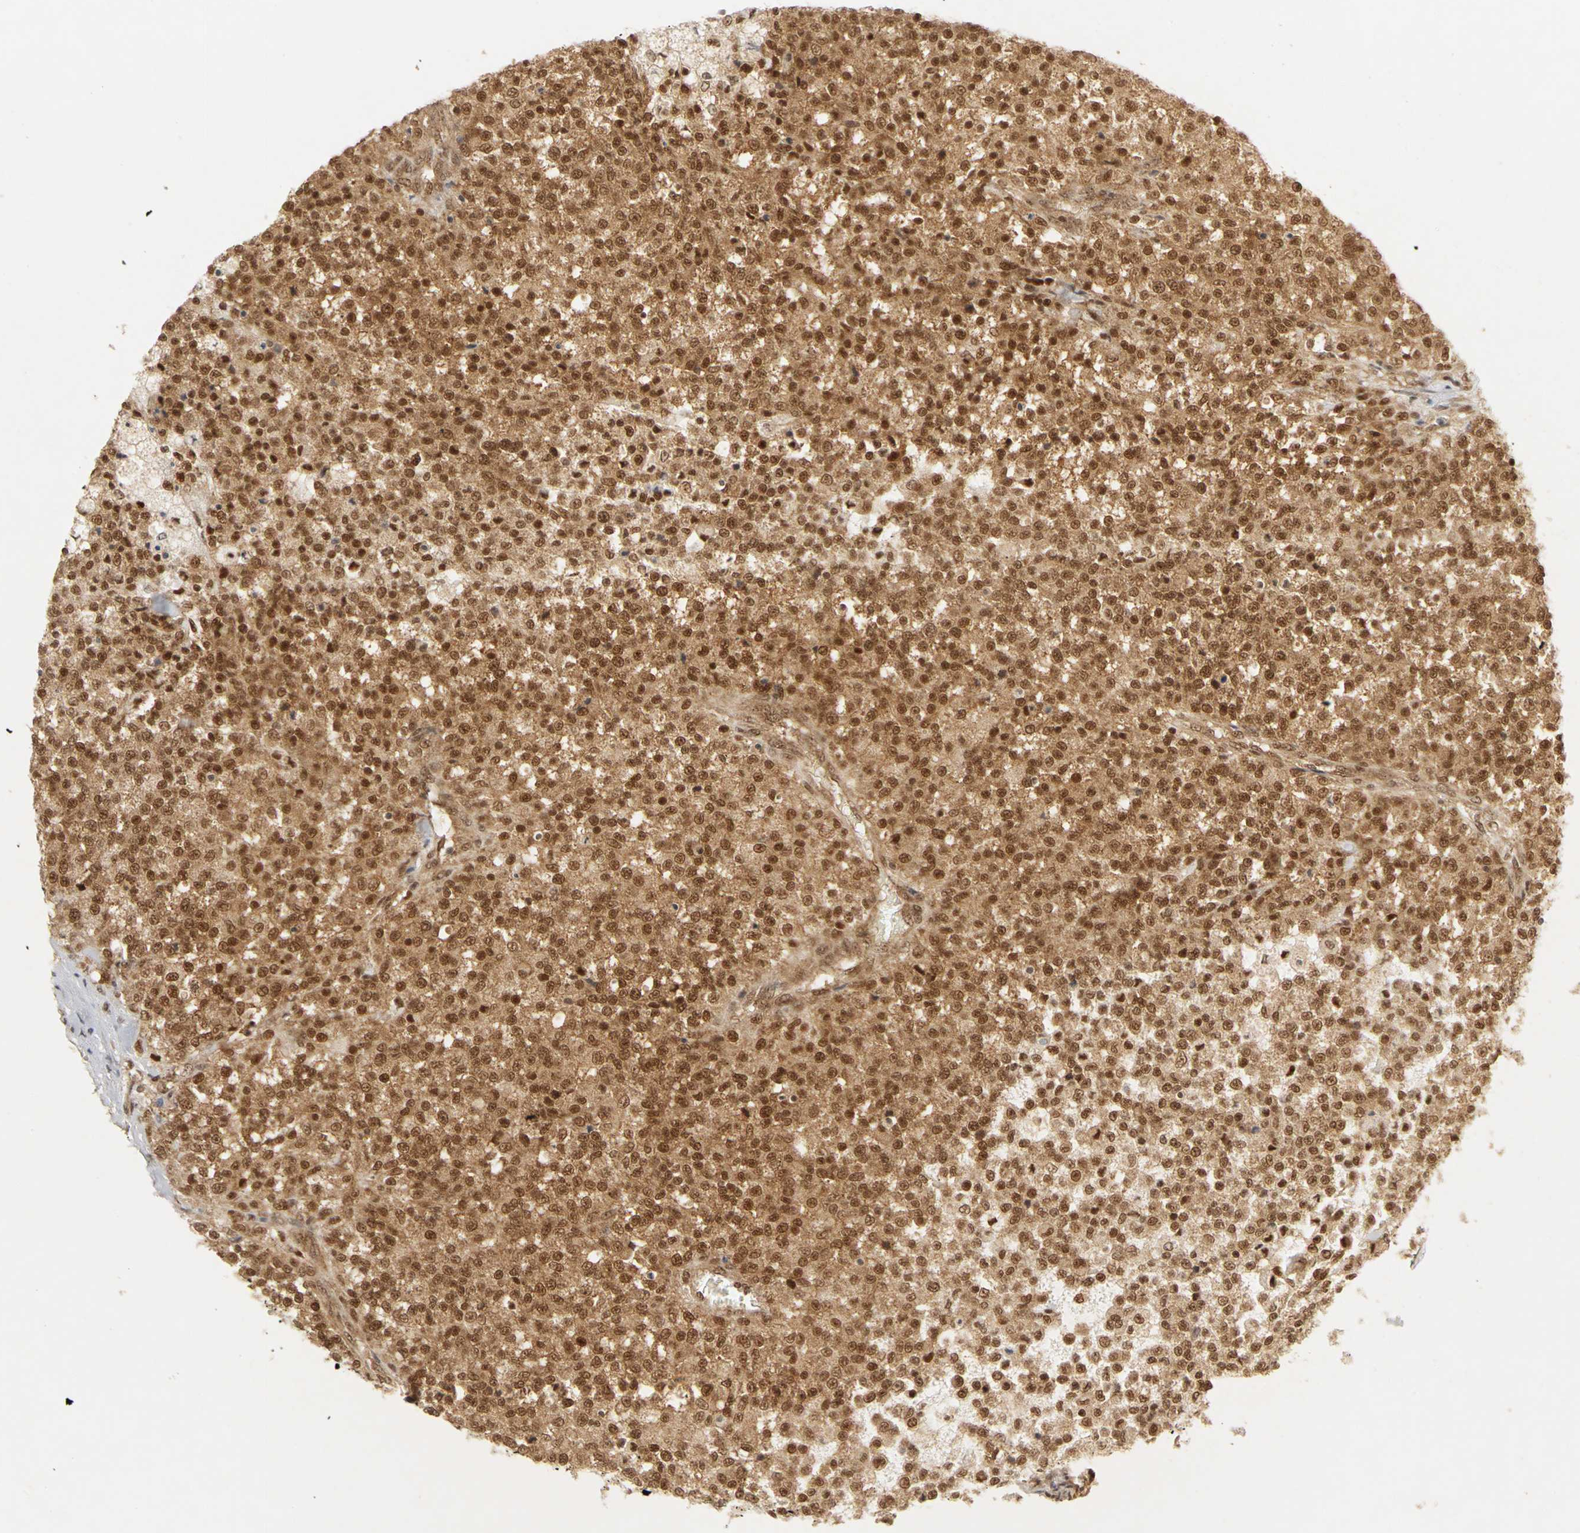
{"staining": {"intensity": "strong", "quantity": ">75%", "location": "cytoplasmic/membranous,nuclear"}, "tissue": "testis cancer", "cell_type": "Tumor cells", "image_type": "cancer", "snomed": [{"axis": "morphology", "description": "Seminoma, NOS"}, {"axis": "topography", "description": "Testis"}], "caption": "The photomicrograph shows staining of testis seminoma, revealing strong cytoplasmic/membranous and nuclear protein positivity (brown color) within tumor cells. (DAB = brown stain, brightfield microscopy at high magnification).", "gene": "CSNK2B", "patient": {"sex": "male", "age": 59}}